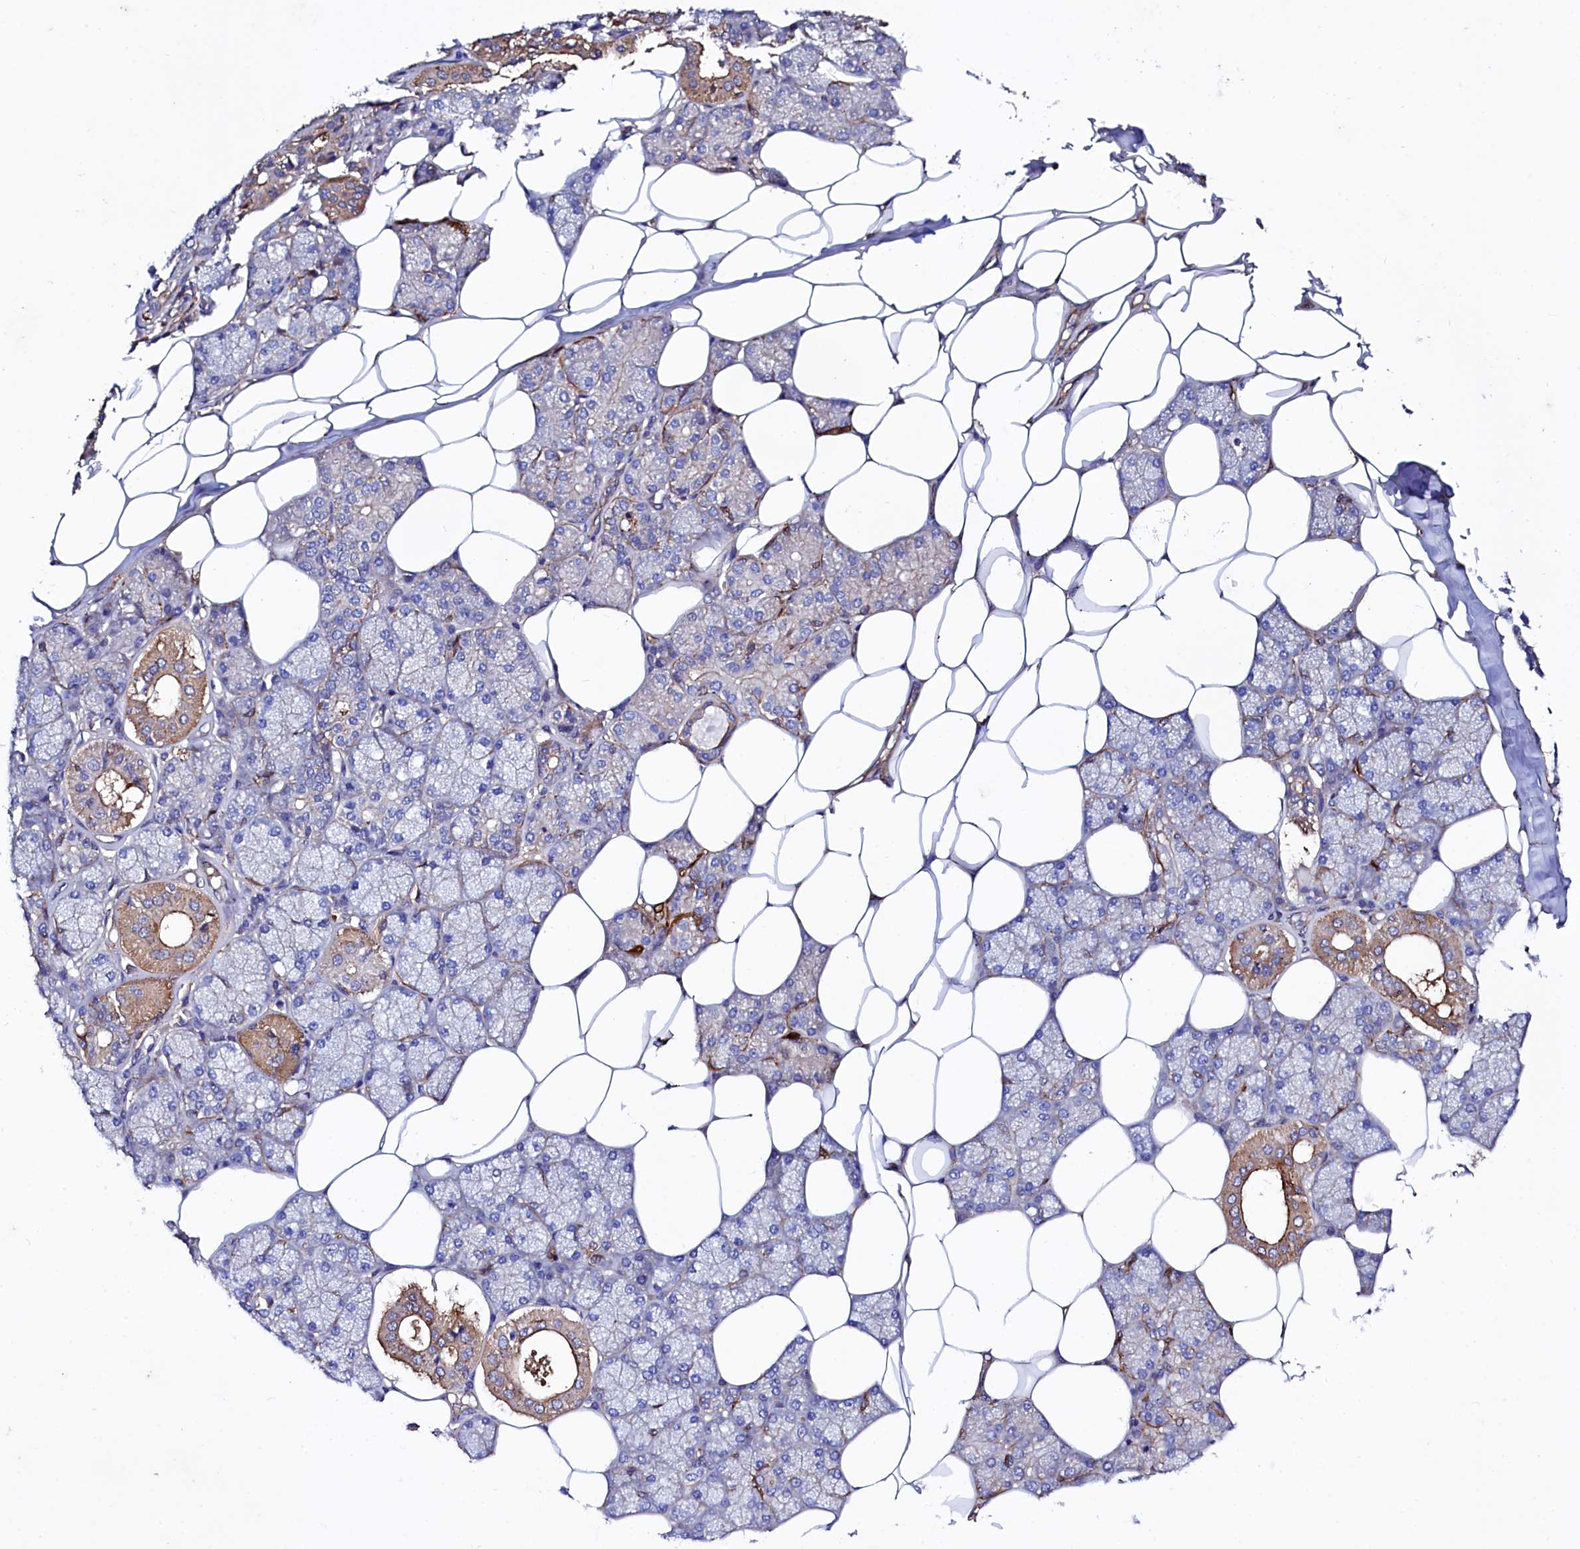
{"staining": {"intensity": "moderate", "quantity": "25%-75%", "location": "cytoplasmic/membranous"}, "tissue": "salivary gland", "cell_type": "Glandular cells", "image_type": "normal", "snomed": [{"axis": "morphology", "description": "Normal tissue, NOS"}, {"axis": "topography", "description": "Salivary gland"}], "caption": "IHC of normal human salivary gland shows medium levels of moderate cytoplasmic/membranous staining in about 25%-75% of glandular cells.", "gene": "STAMBPL1", "patient": {"sex": "male", "age": 62}}